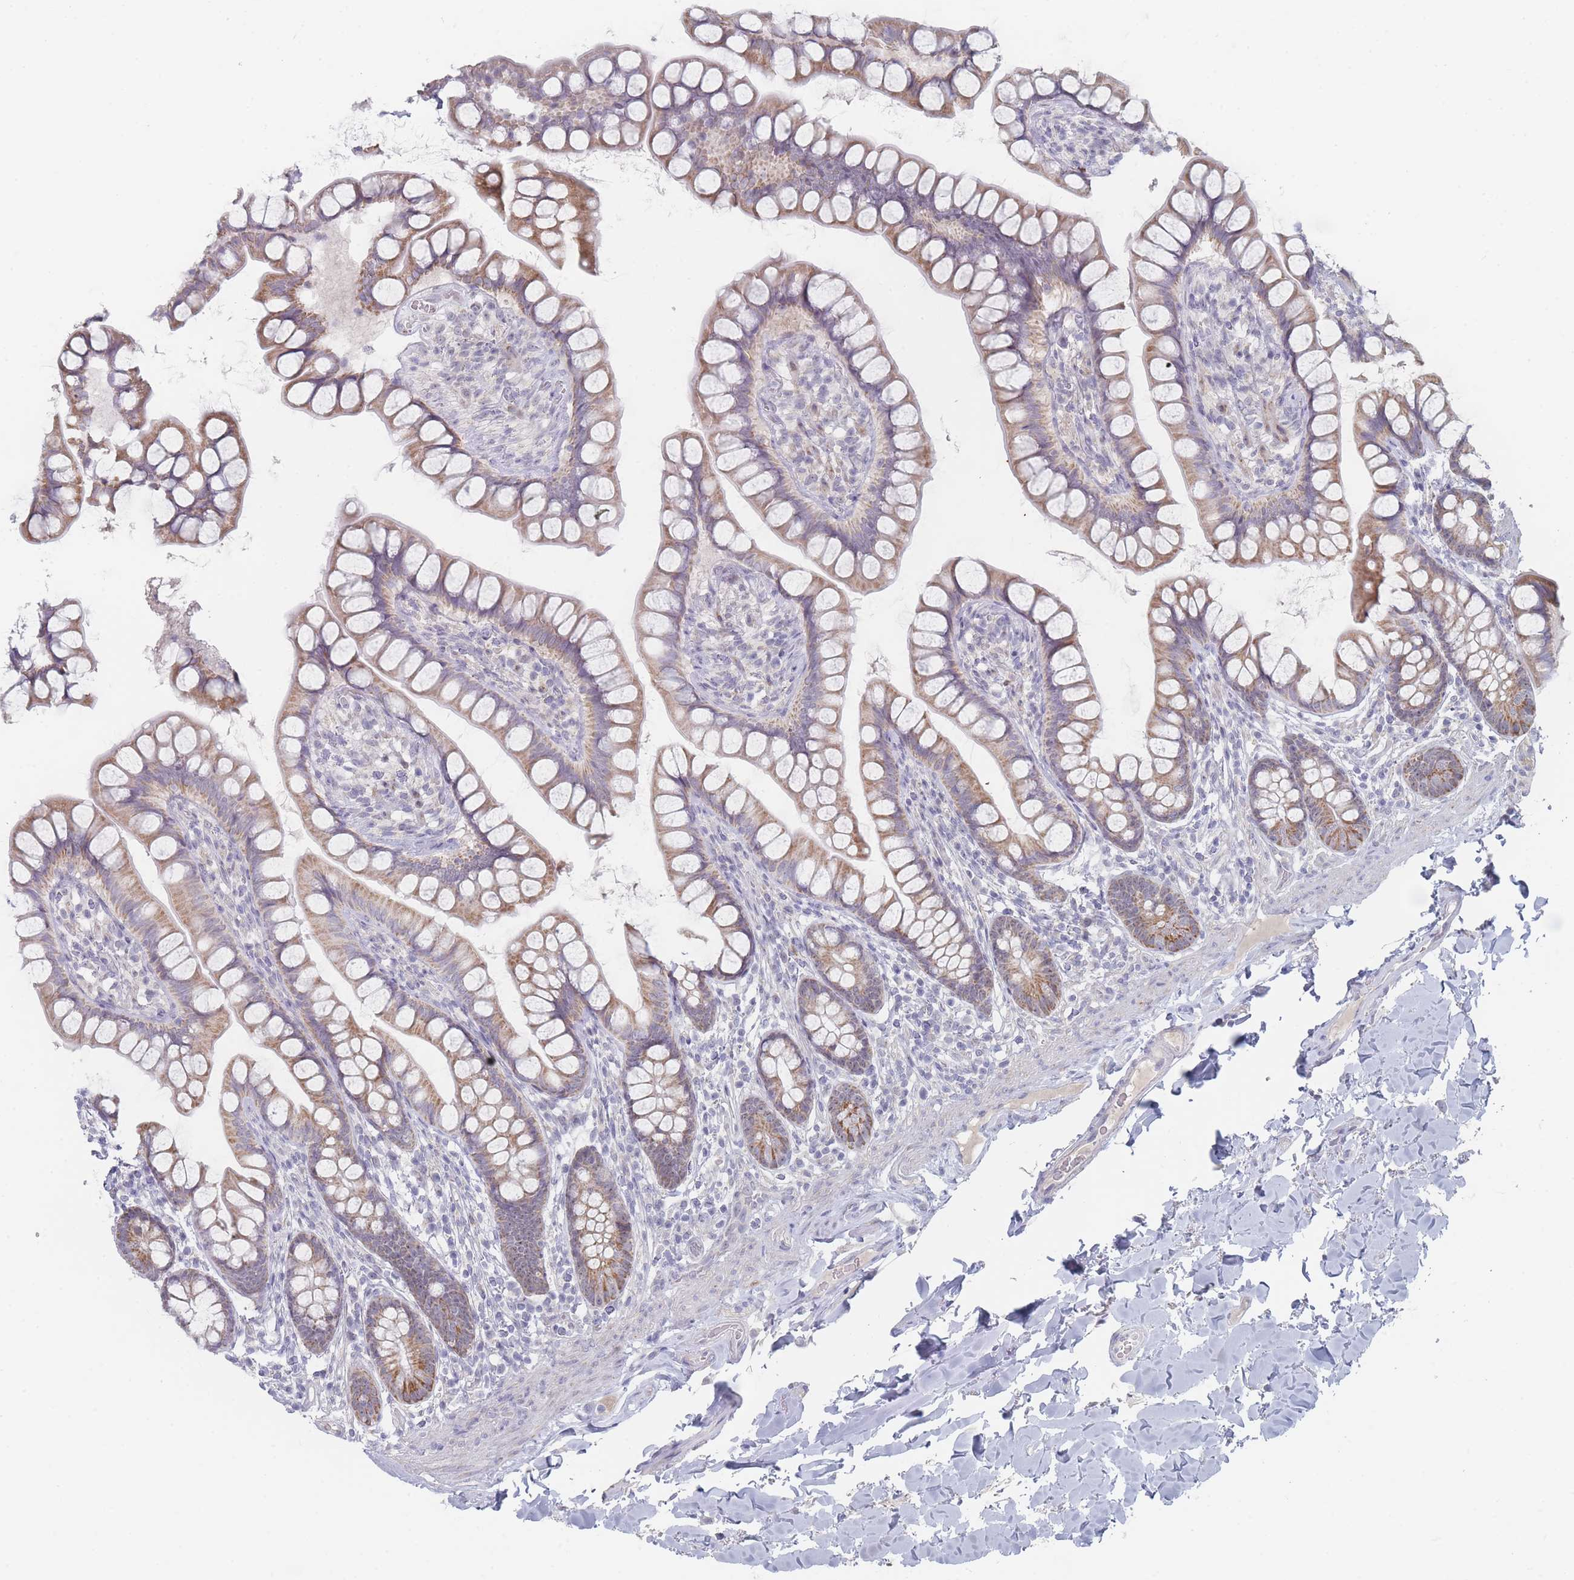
{"staining": {"intensity": "moderate", "quantity": "25%-75%", "location": "cytoplasmic/membranous"}, "tissue": "small intestine", "cell_type": "Glandular cells", "image_type": "normal", "snomed": [{"axis": "morphology", "description": "Normal tissue, NOS"}, {"axis": "topography", "description": "Small intestine"}], "caption": "Moderate cytoplasmic/membranous positivity for a protein is appreciated in about 25%-75% of glandular cells of unremarkable small intestine using immunohistochemistry.", "gene": "RNF8", "patient": {"sex": "male", "age": 70}}